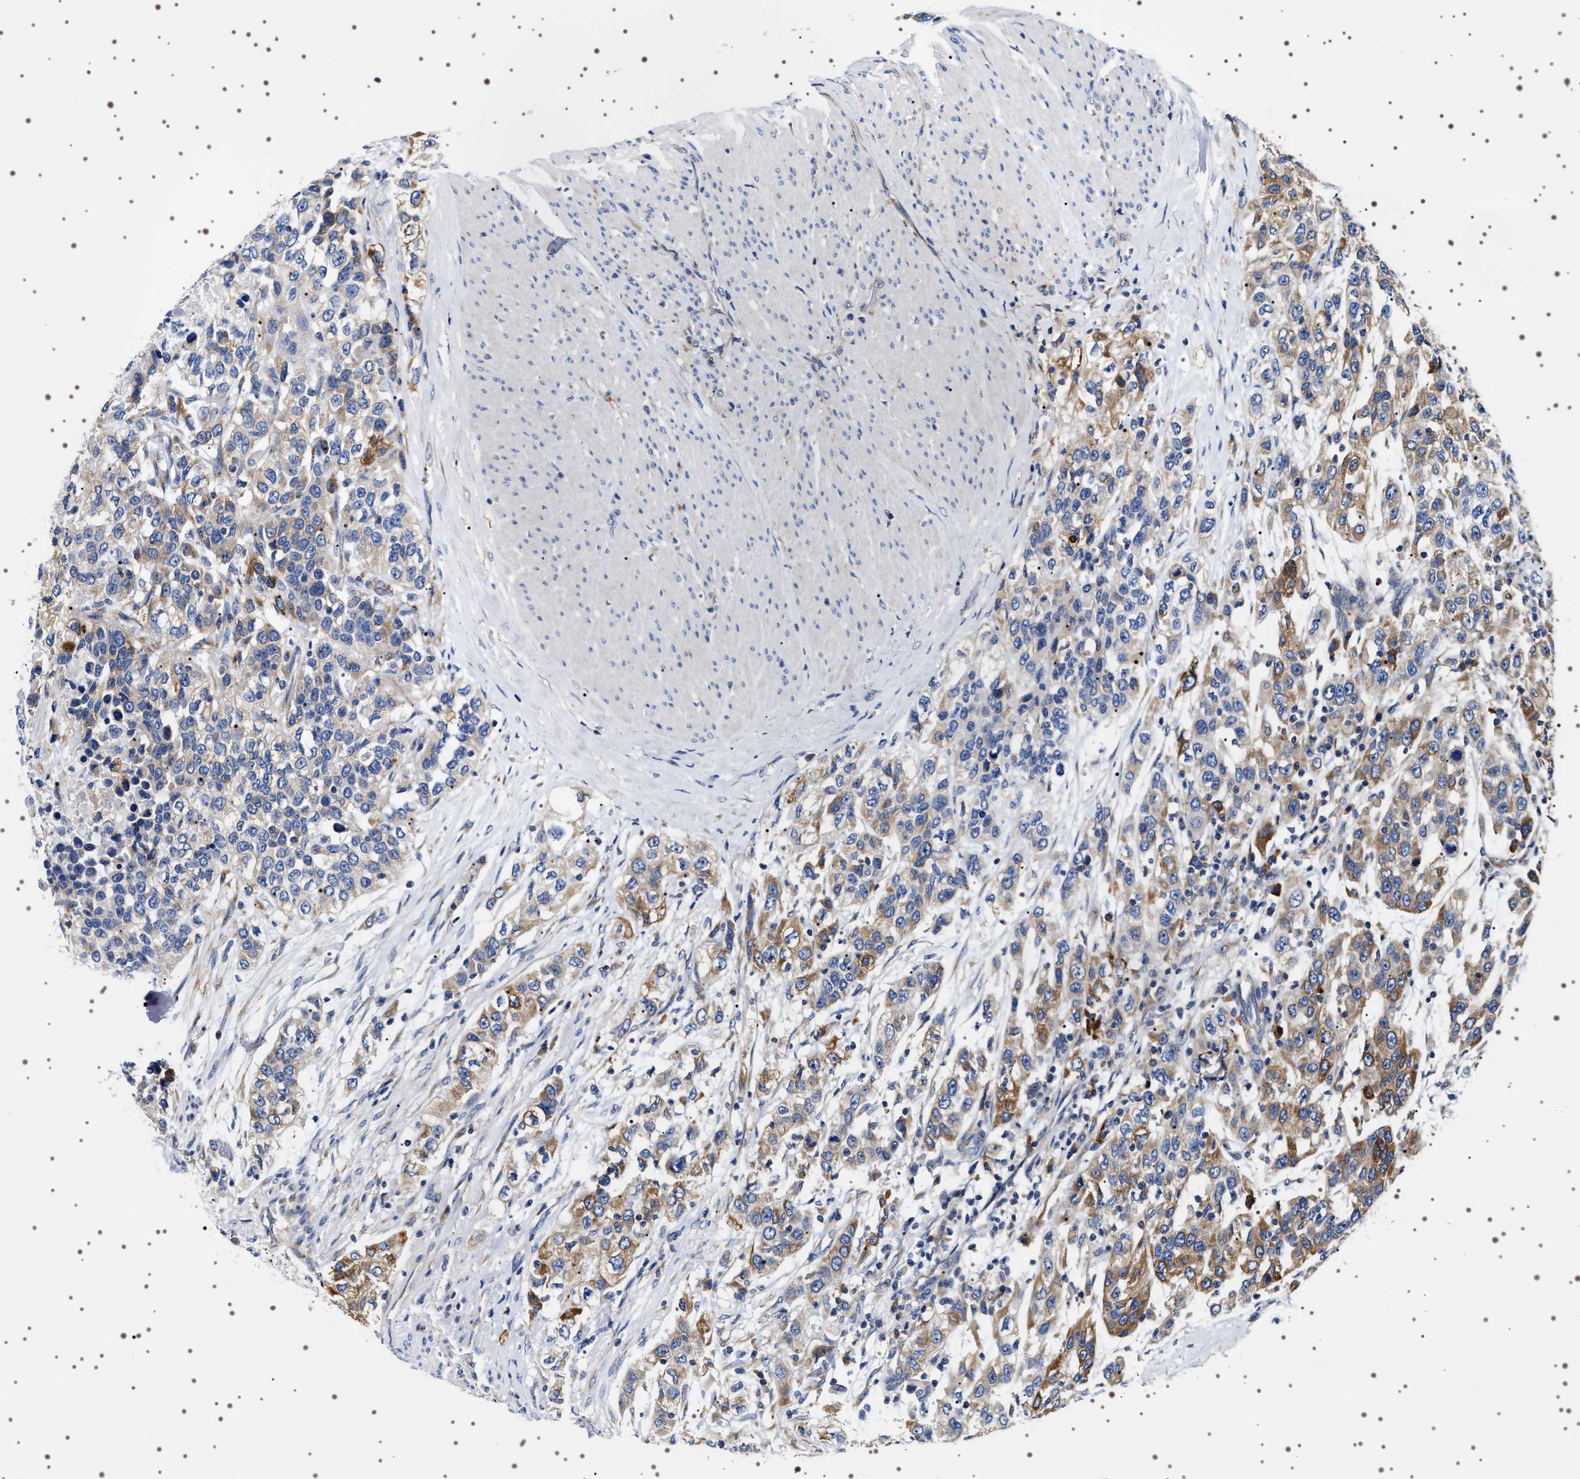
{"staining": {"intensity": "moderate", "quantity": "25%-75%", "location": "cytoplasmic/membranous"}, "tissue": "urothelial cancer", "cell_type": "Tumor cells", "image_type": "cancer", "snomed": [{"axis": "morphology", "description": "Urothelial carcinoma, High grade"}, {"axis": "topography", "description": "Urinary bladder"}], "caption": "Immunohistochemical staining of urothelial carcinoma (high-grade) displays medium levels of moderate cytoplasmic/membranous positivity in about 25%-75% of tumor cells.", "gene": "SQLE", "patient": {"sex": "female", "age": 80}}